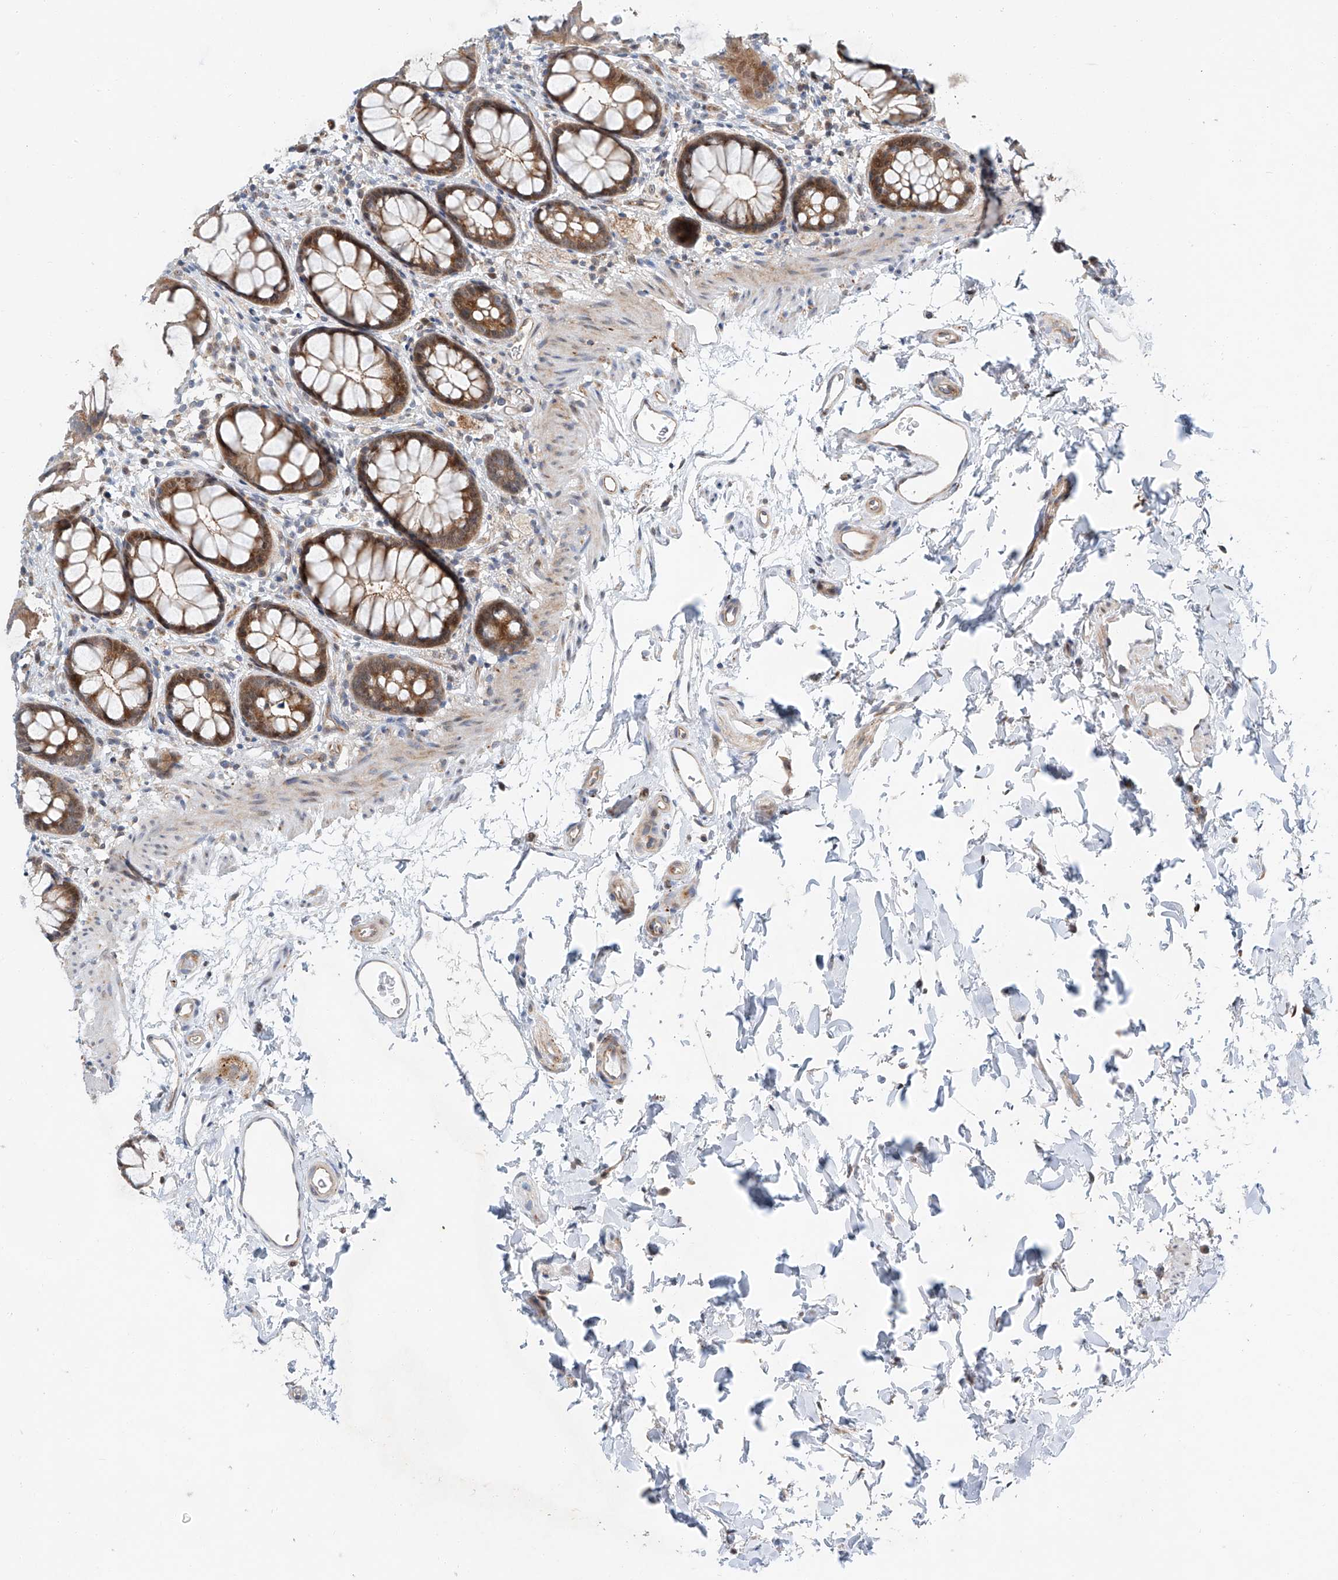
{"staining": {"intensity": "moderate", "quantity": ">75%", "location": "cytoplasmic/membranous"}, "tissue": "rectum", "cell_type": "Glandular cells", "image_type": "normal", "snomed": [{"axis": "morphology", "description": "Normal tissue, NOS"}, {"axis": "topography", "description": "Rectum"}], "caption": "This micrograph displays immunohistochemistry (IHC) staining of benign human rectum, with medium moderate cytoplasmic/membranous positivity in about >75% of glandular cells.", "gene": "CLDND1", "patient": {"sex": "female", "age": 65}}